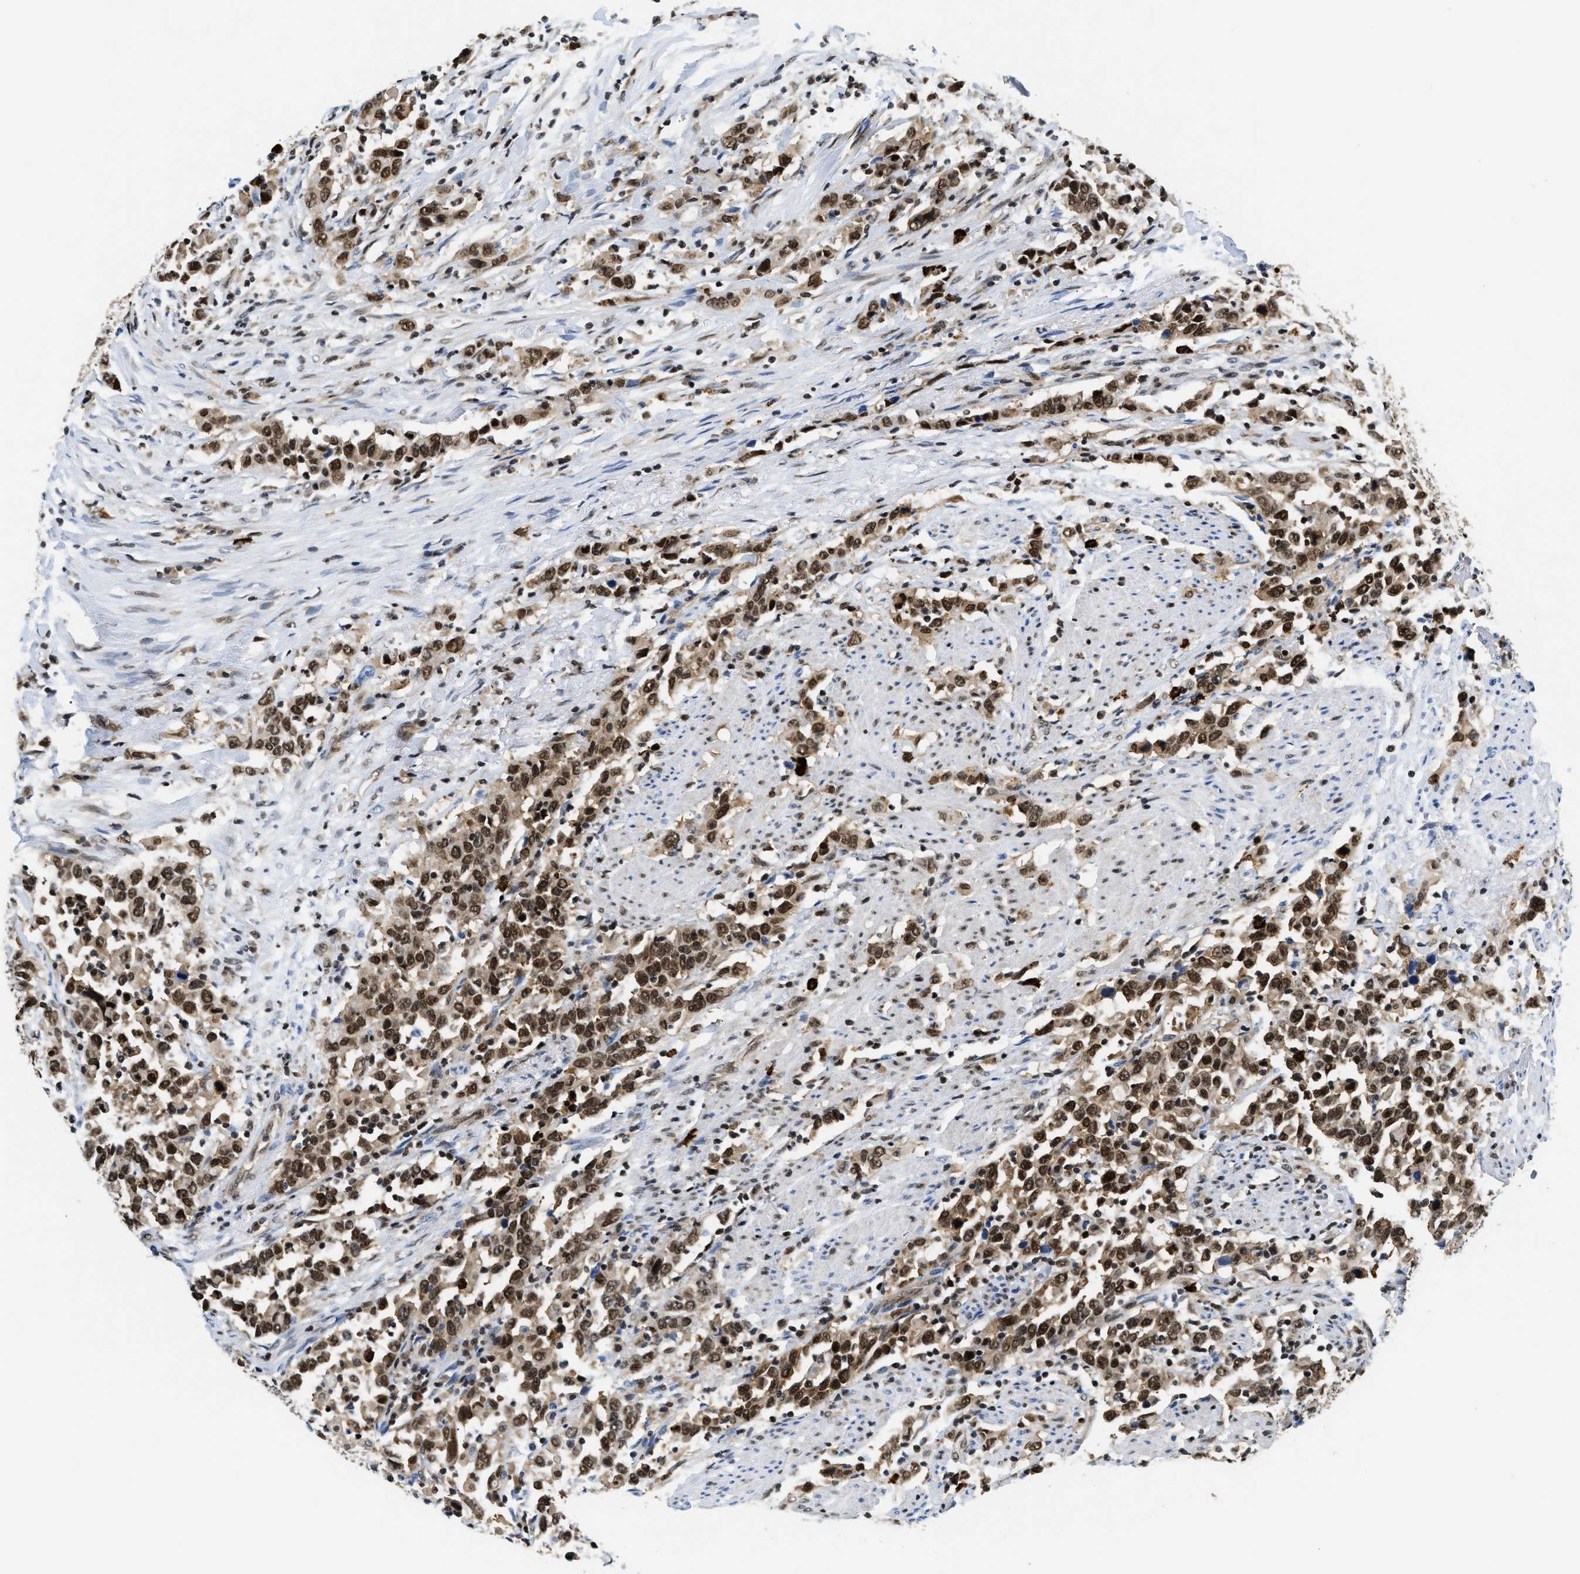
{"staining": {"intensity": "strong", "quantity": ">75%", "location": "cytoplasmic/membranous,nuclear"}, "tissue": "urothelial cancer", "cell_type": "Tumor cells", "image_type": "cancer", "snomed": [{"axis": "morphology", "description": "Urothelial carcinoma, High grade"}, {"axis": "topography", "description": "Urinary bladder"}], "caption": "IHC micrograph of human urothelial cancer stained for a protein (brown), which reveals high levels of strong cytoplasmic/membranous and nuclear staining in about >75% of tumor cells.", "gene": "CCNDBP1", "patient": {"sex": "male", "age": 61}}